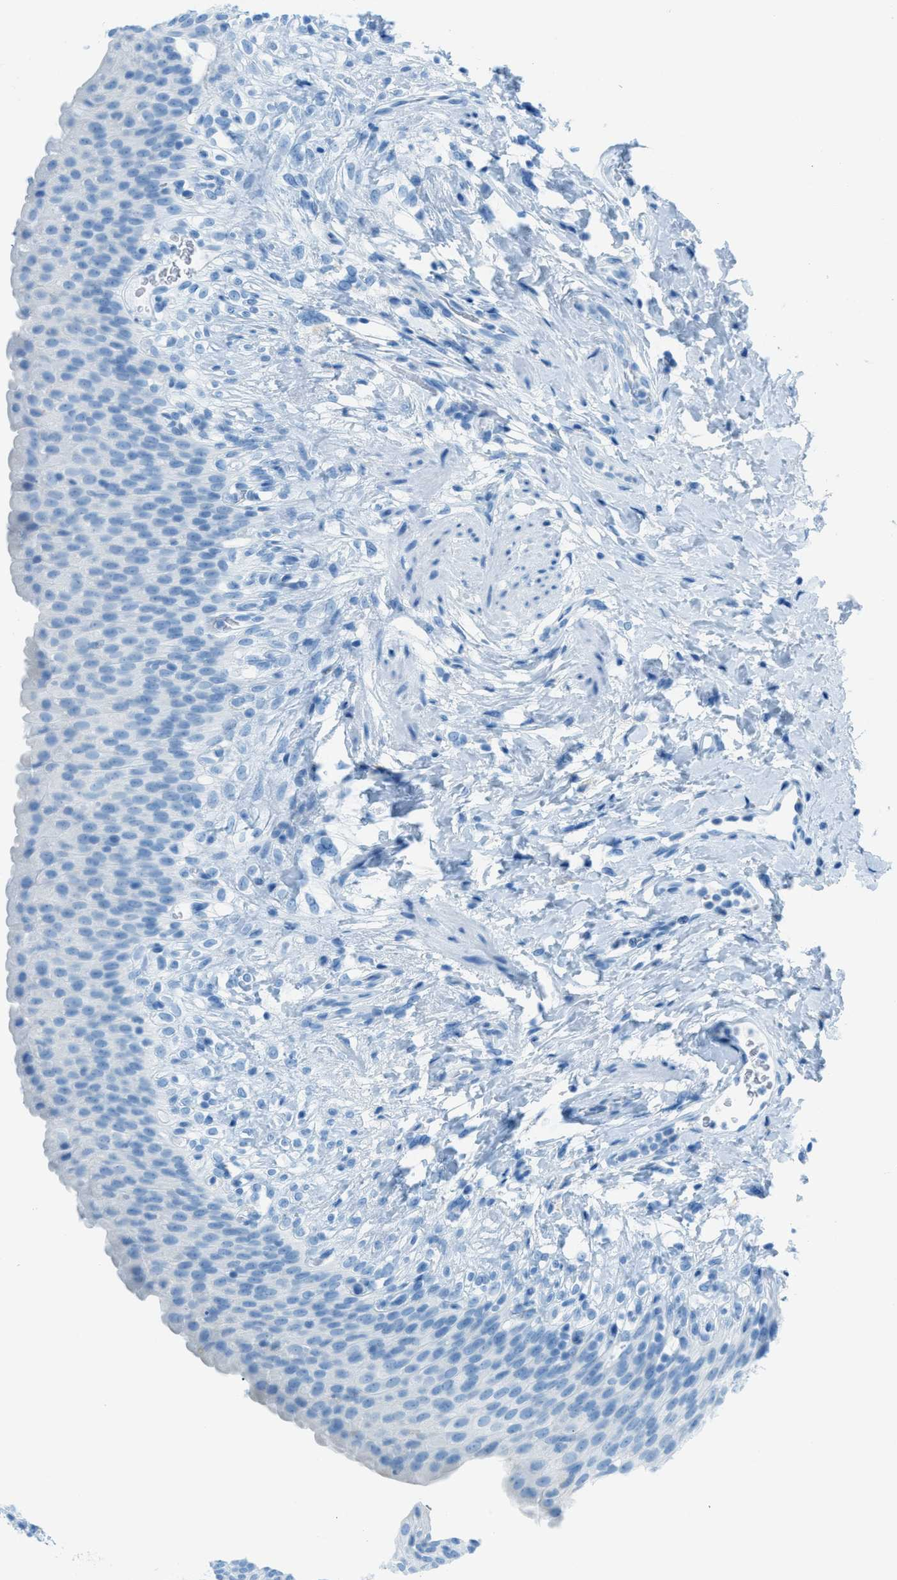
{"staining": {"intensity": "negative", "quantity": "none", "location": "none"}, "tissue": "urinary bladder", "cell_type": "Urothelial cells", "image_type": "normal", "snomed": [{"axis": "morphology", "description": "Normal tissue, NOS"}, {"axis": "topography", "description": "Urinary bladder"}], "caption": "This is an immunohistochemistry histopathology image of normal human urinary bladder. There is no expression in urothelial cells.", "gene": "C21orf62", "patient": {"sex": "female", "age": 79}}